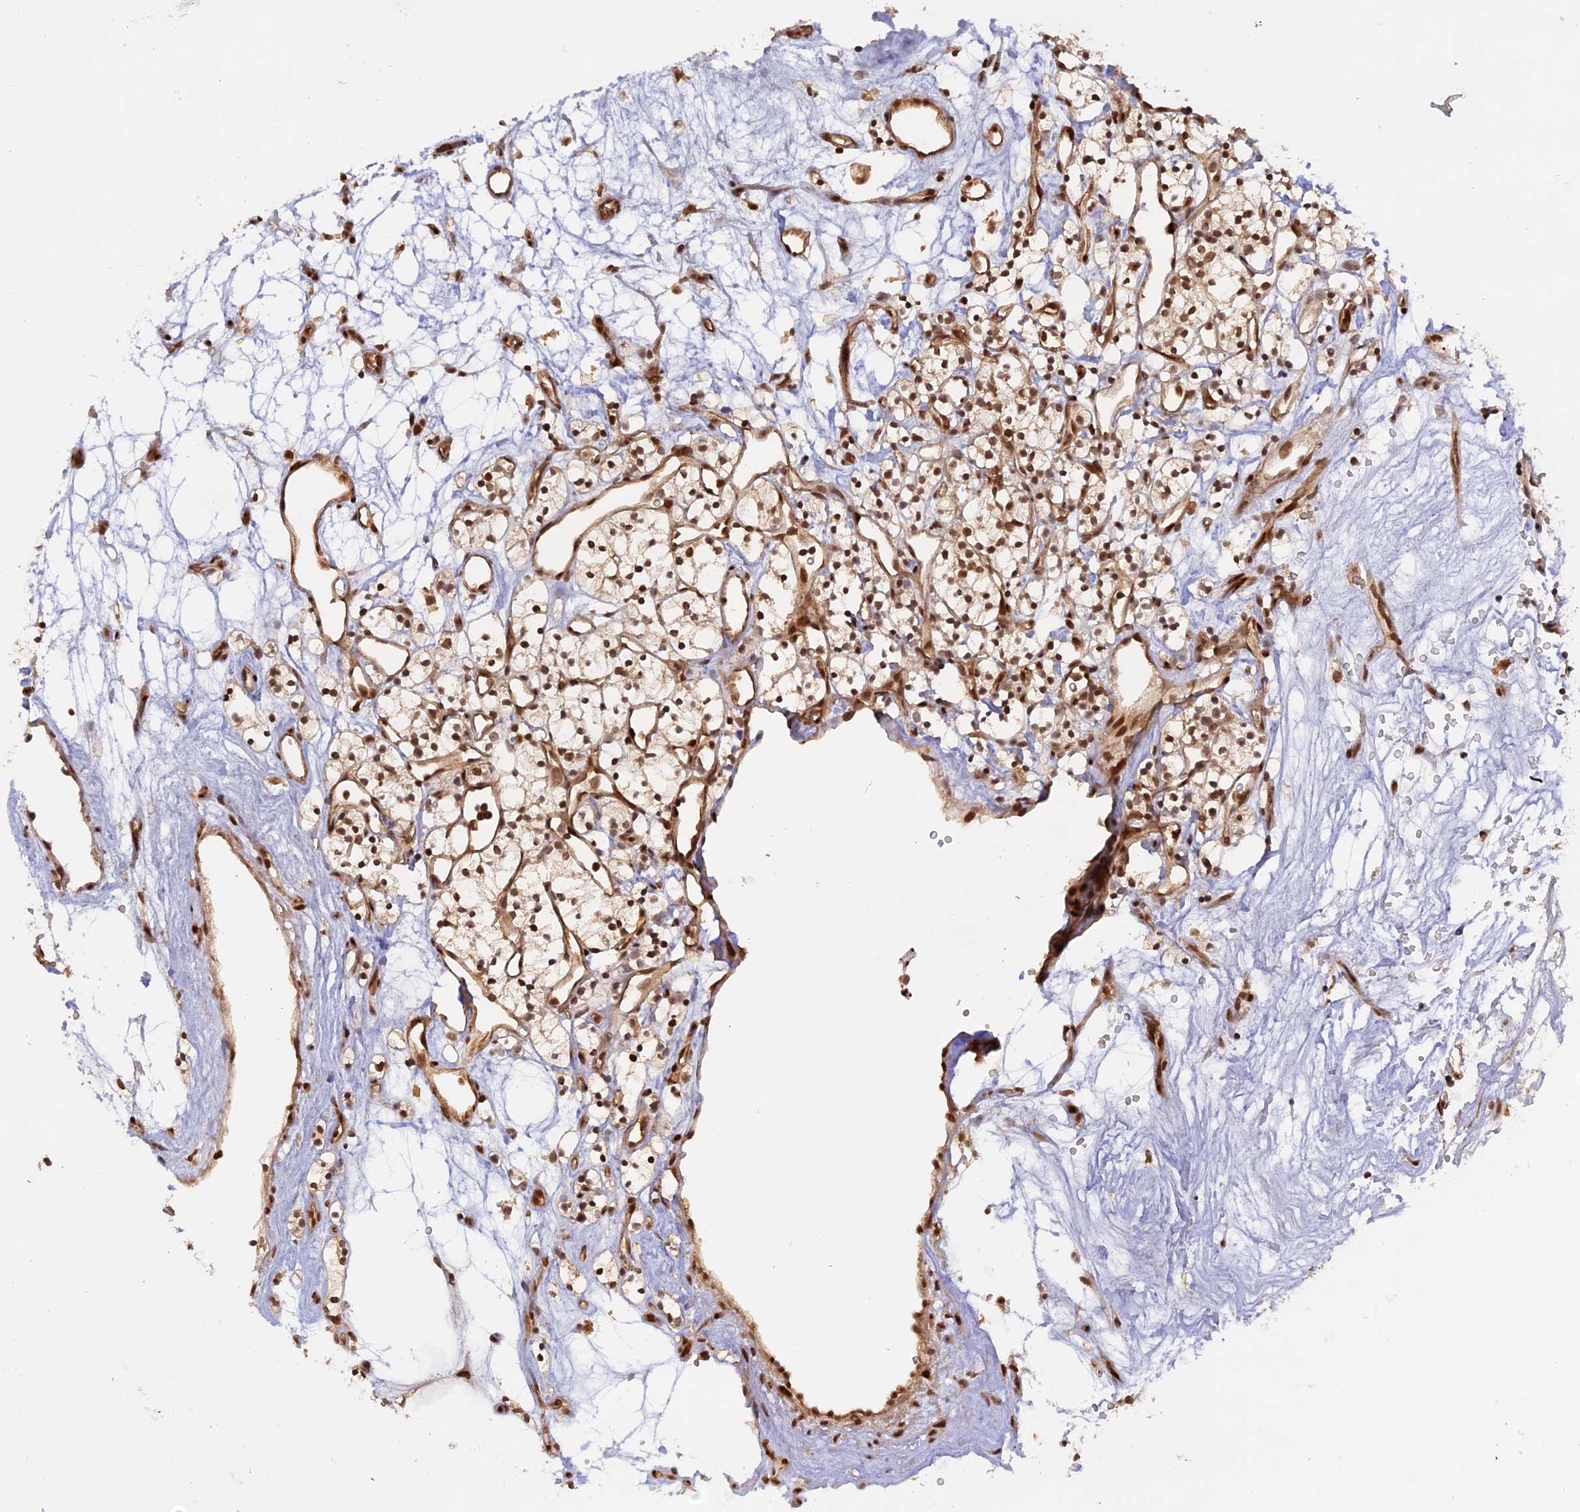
{"staining": {"intensity": "moderate", "quantity": ">75%", "location": "cytoplasmic/membranous,nuclear"}, "tissue": "renal cancer", "cell_type": "Tumor cells", "image_type": "cancer", "snomed": [{"axis": "morphology", "description": "Adenocarcinoma, NOS"}, {"axis": "topography", "description": "Kidney"}], "caption": "Renal cancer was stained to show a protein in brown. There is medium levels of moderate cytoplasmic/membranous and nuclear staining in about >75% of tumor cells. Immunohistochemistry (ihc) stains the protein in brown and the nuclei are stained blue.", "gene": "PKIG", "patient": {"sex": "female", "age": 57}}